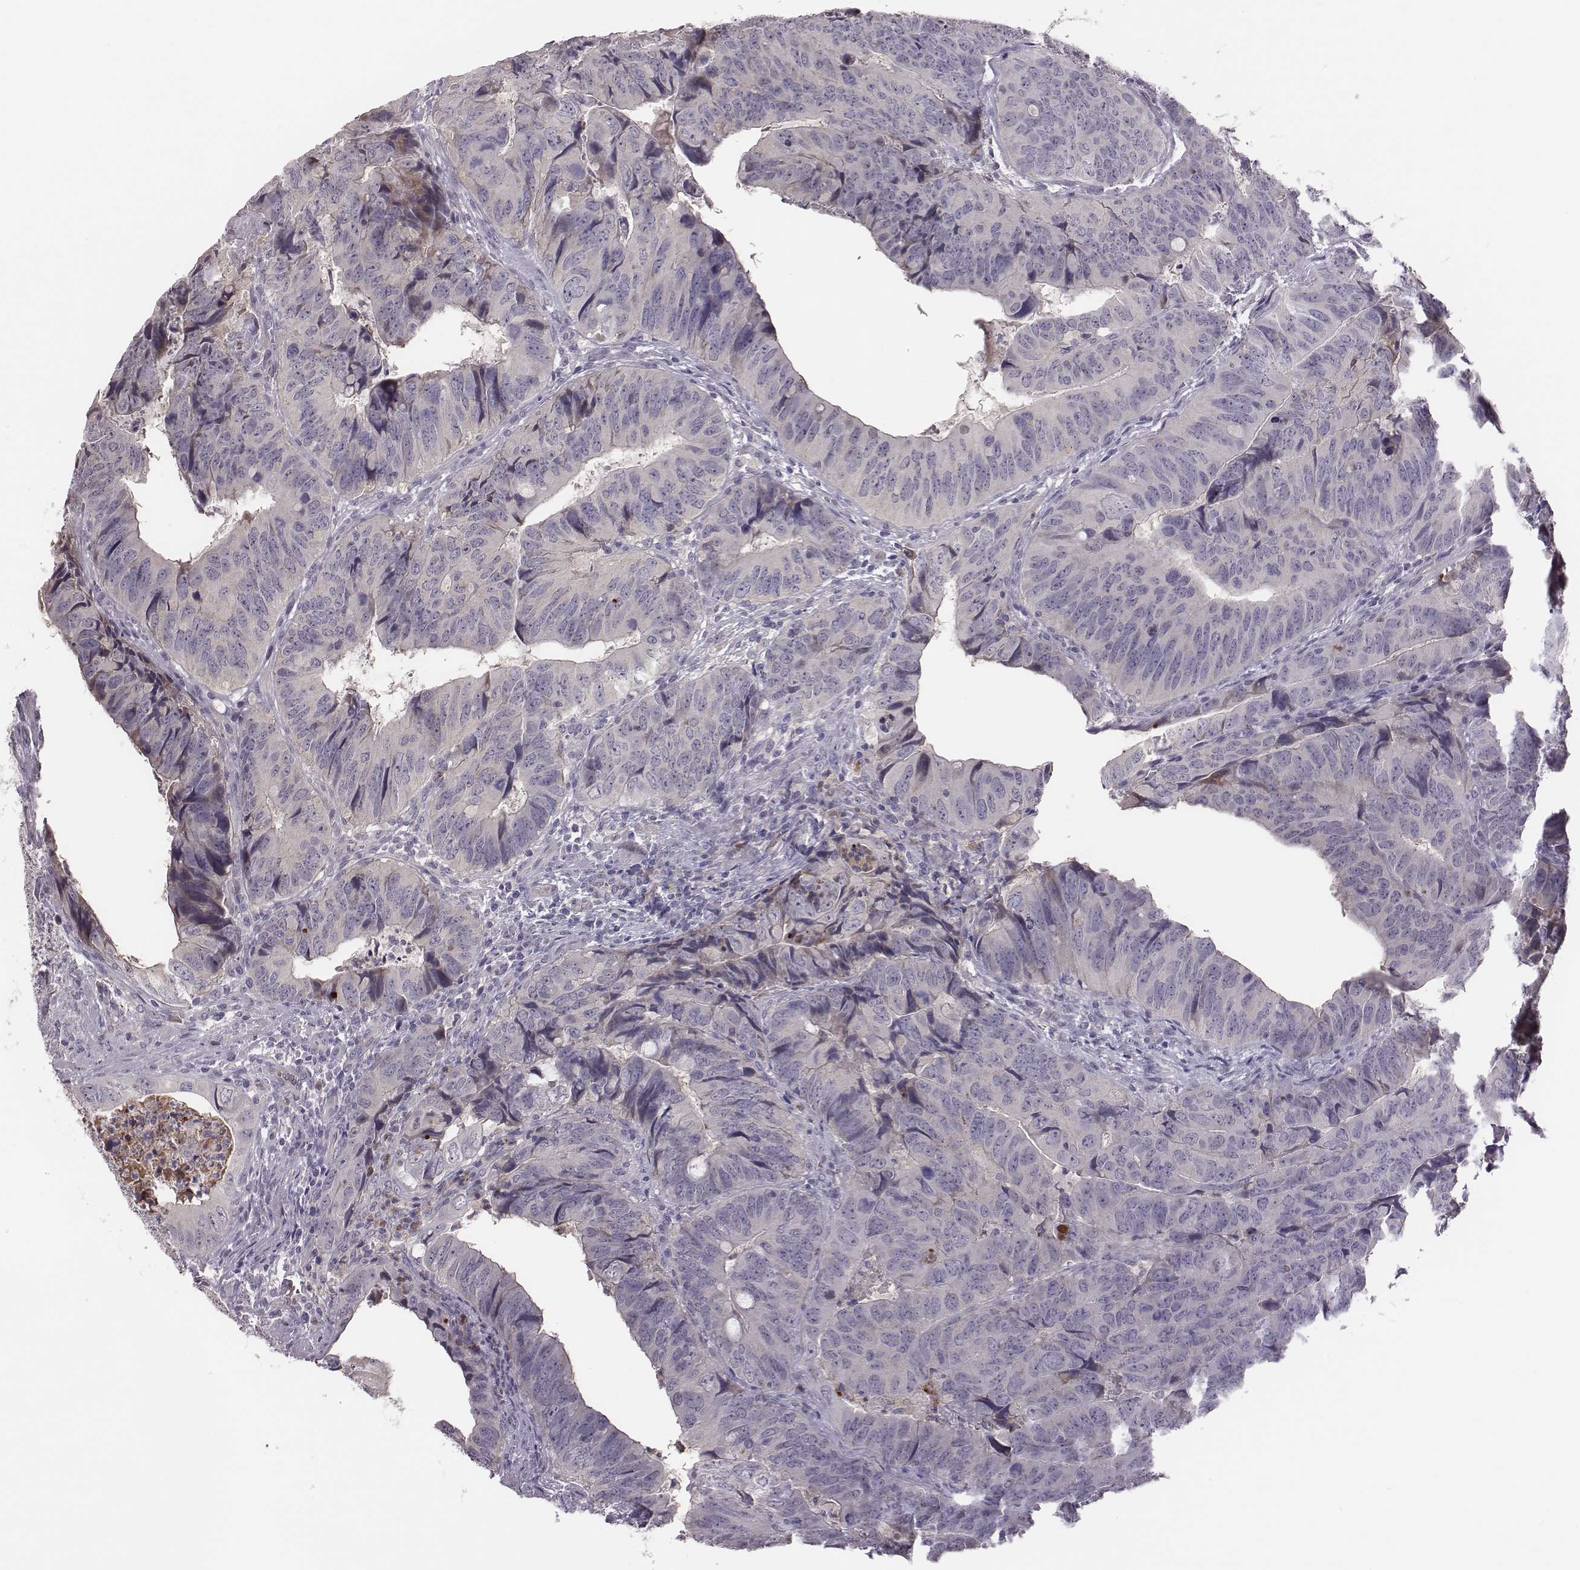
{"staining": {"intensity": "negative", "quantity": "none", "location": "none"}, "tissue": "colorectal cancer", "cell_type": "Tumor cells", "image_type": "cancer", "snomed": [{"axis": "morphology", "description": "Adenocarcinoma, NOS"}, {"axis": "topography", "description": "Colon"}], "caption": "Tumor cells are negative for brown protein staining in colorectal cancer (adenocarcinoma).", "gene": "KMO", "patient": {"sex": "male", "age": 79}}